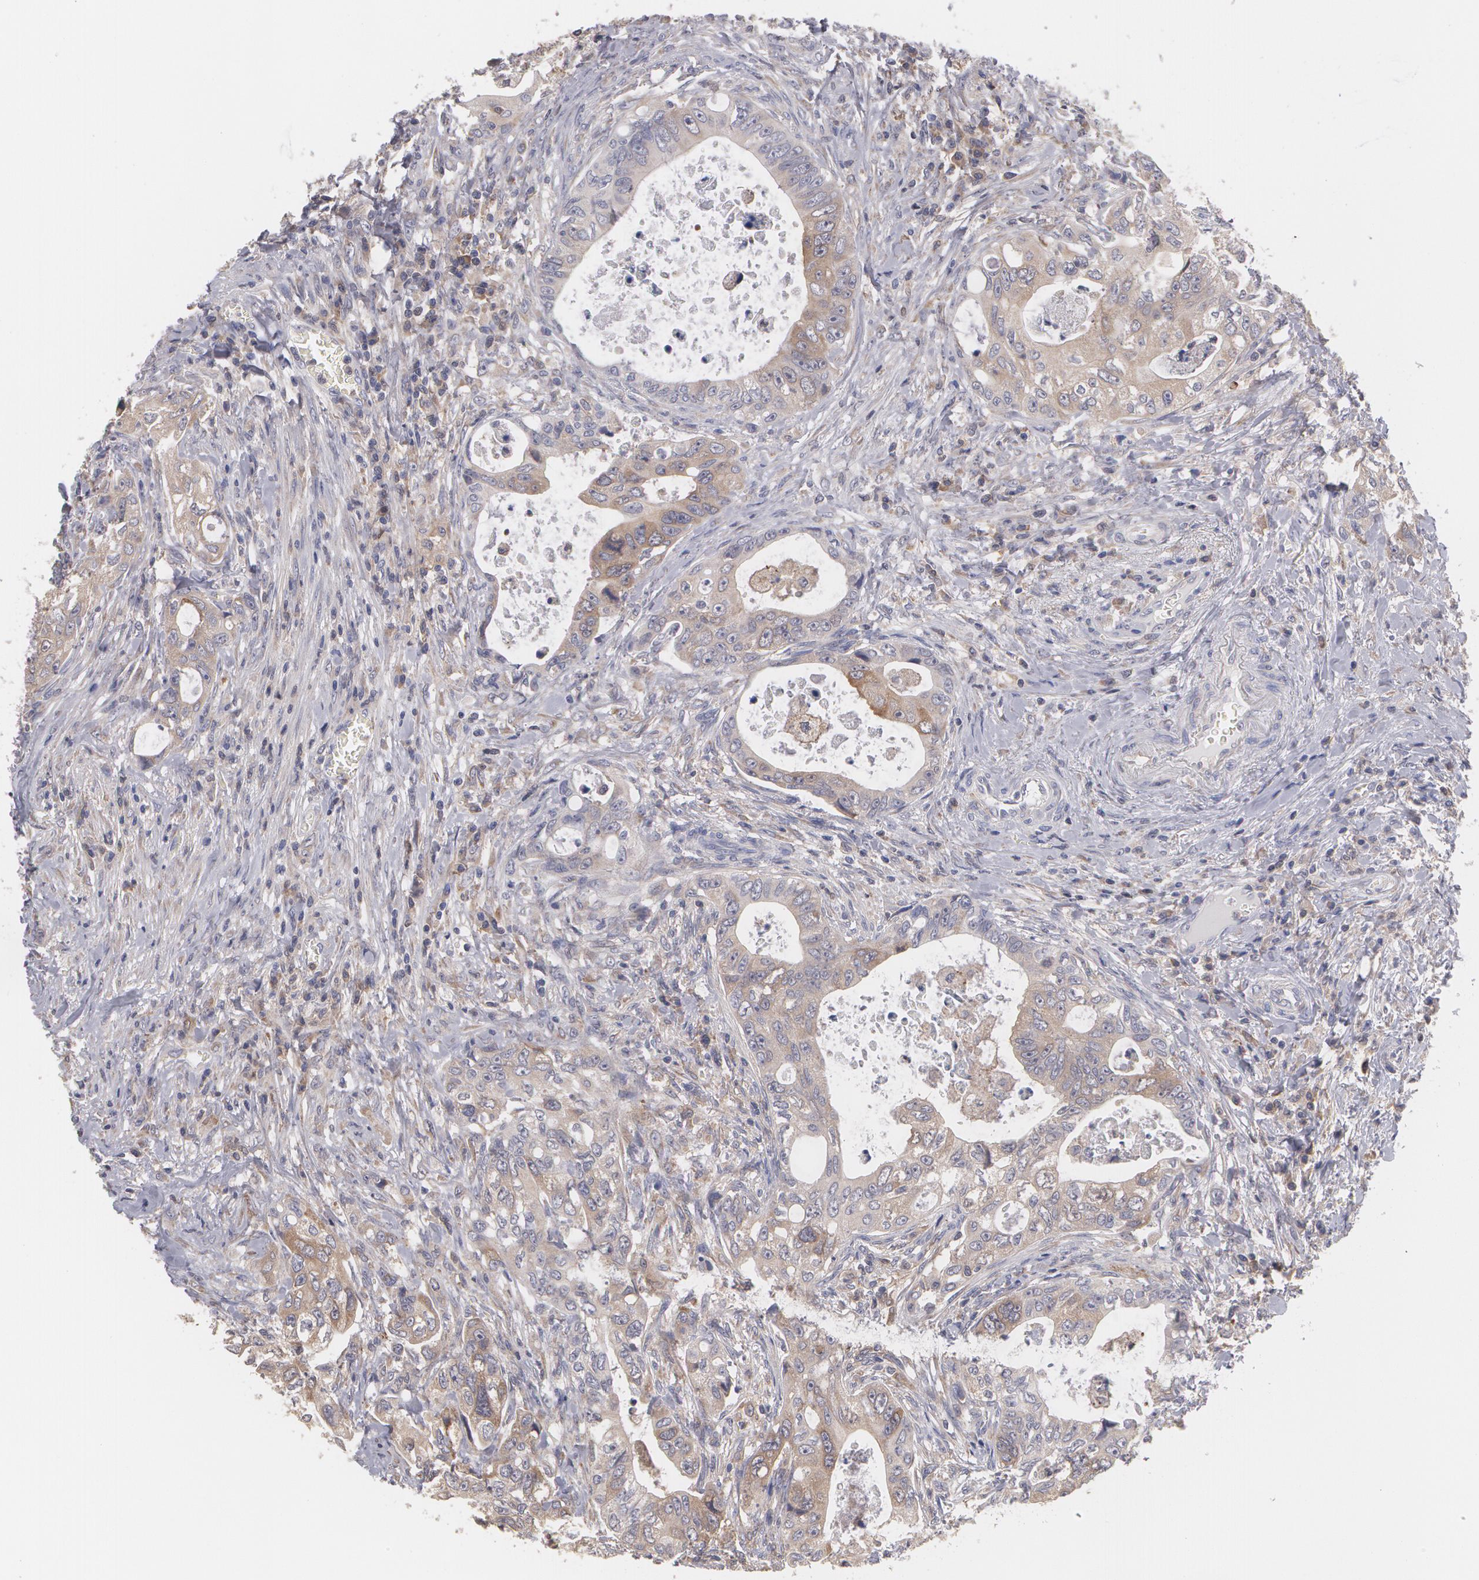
{"staining": {"intensity": "moderate", "quantity": ">75%", "location": "cytoplasmic/membranous"}, "tissue": "colorectal cancer", "cell_type": "Tumor cells", "image_type": "cancer", "snomed": [{"axis": "morphology", "description": "Adenocarcinoma, NOS"}, {"axis": "topography", "description": "Rectum"}], "caption": "A medium amount of moderate cytoplasmic/membranous staining is present in about >75% of tumor cells in adenocarcinoma (colorectal) tissue.", "gene": "MTHFD1", "patient": {"sex": "female", "age": 57}}